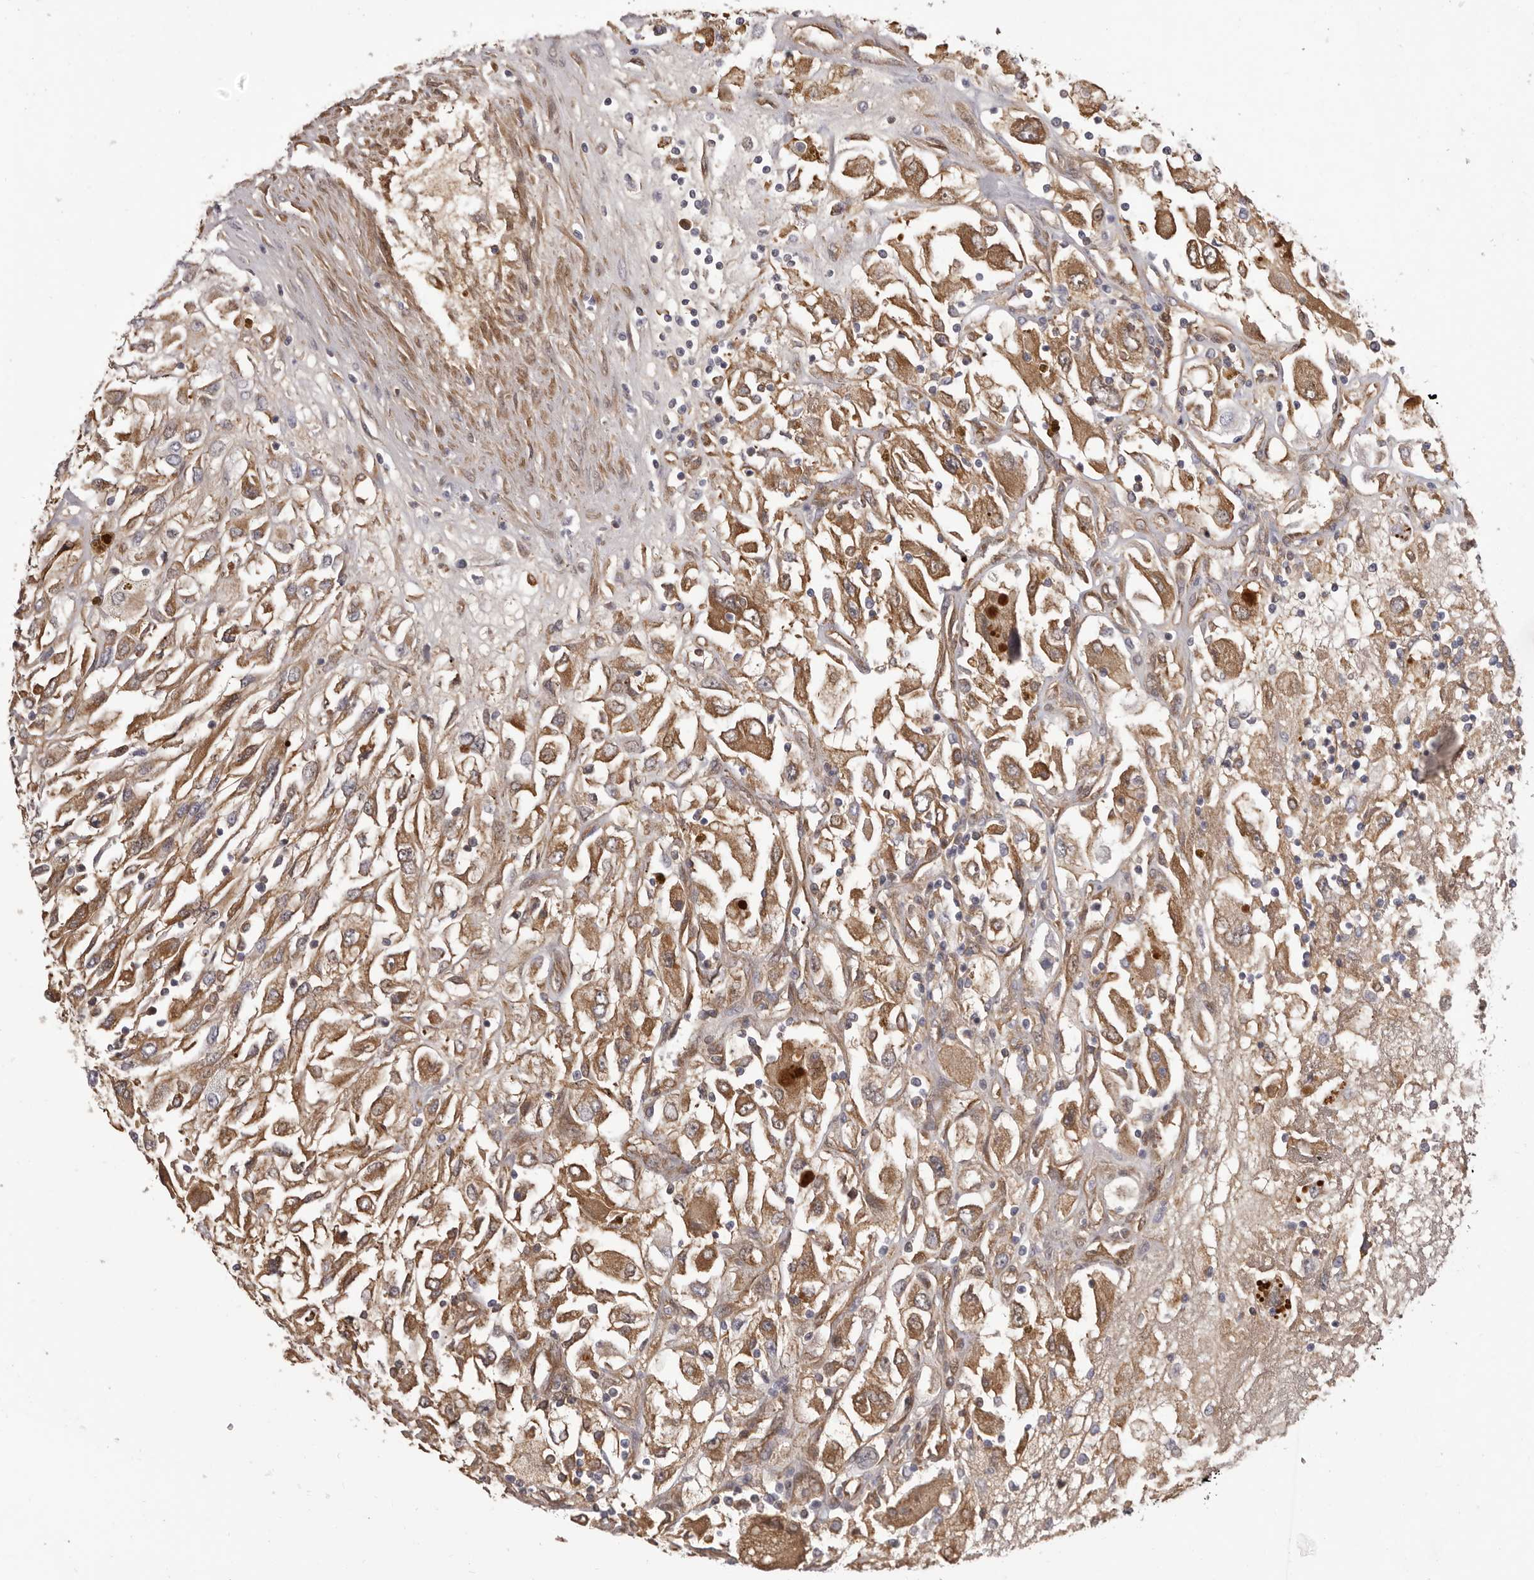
{"staining": {"intensity": "moderate", "quantity": ">75%", "location": "cytoplasmic/membranous"}, "tissue": "renal cancer", "cell_type": "Tumor cells", "image_type": "cancer", "snomed": [{"axis": "morphology", "description": "Adenocarcinoma, NOS"}, {"axis": "topography", "description": "Kidney"}], "caption": "Tumor cells exhibit medium levels of moderate cytoplasmic/membranous expression in about >75% of cells in human adenocarcinoma (renal). Immunohistochemistry (ihc) stains the protein in brown and the nuclei are stained blue.", "gene": "OTUD3", "patient": {"sex": "female", "age": 52}}